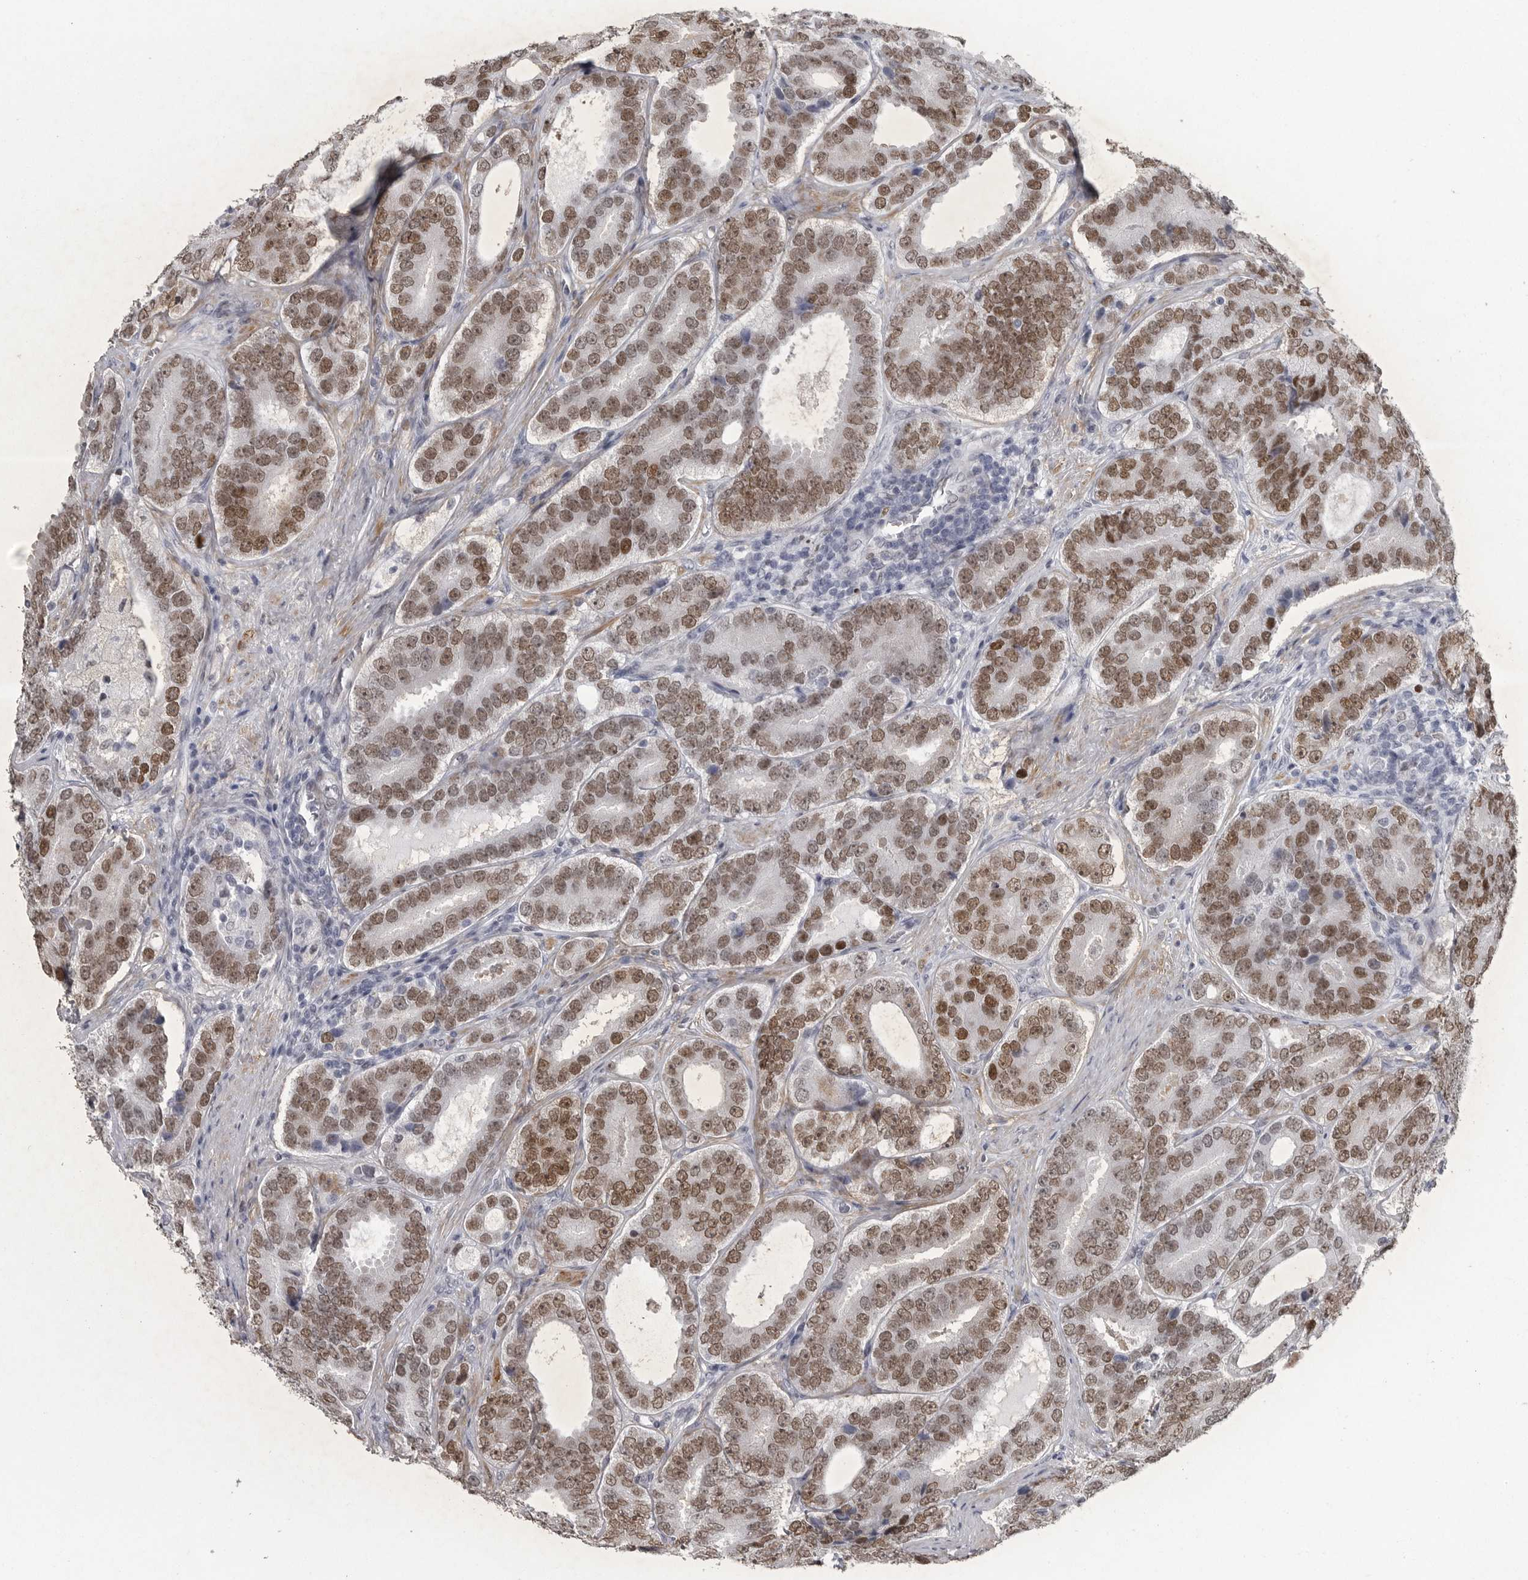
{"staining": {"intensity": "moderate", "quantity": ">75%", "location": "nuclear"}, "tissue": "prostate cancer", "cell_type": "Tumor cells", "image_type": "cancer", "snomed": [{"axis": "morphology", "description": "Adenocarcinoma, High grade"}, {"axis": "topography", "description": "Prostate"}], "caption": "Immunohistochemical staining of prostate cancer demonstrates medium levels of moderate nuclear protein expression in about >75% of tumor cells. The protein of interest is stained brown, and the nuclei are stained in blue (DAB IHC with brightfield microscopy, high magnification).", "gene": "HMGN3", "patient": {"sex": "male", "age": 56}}